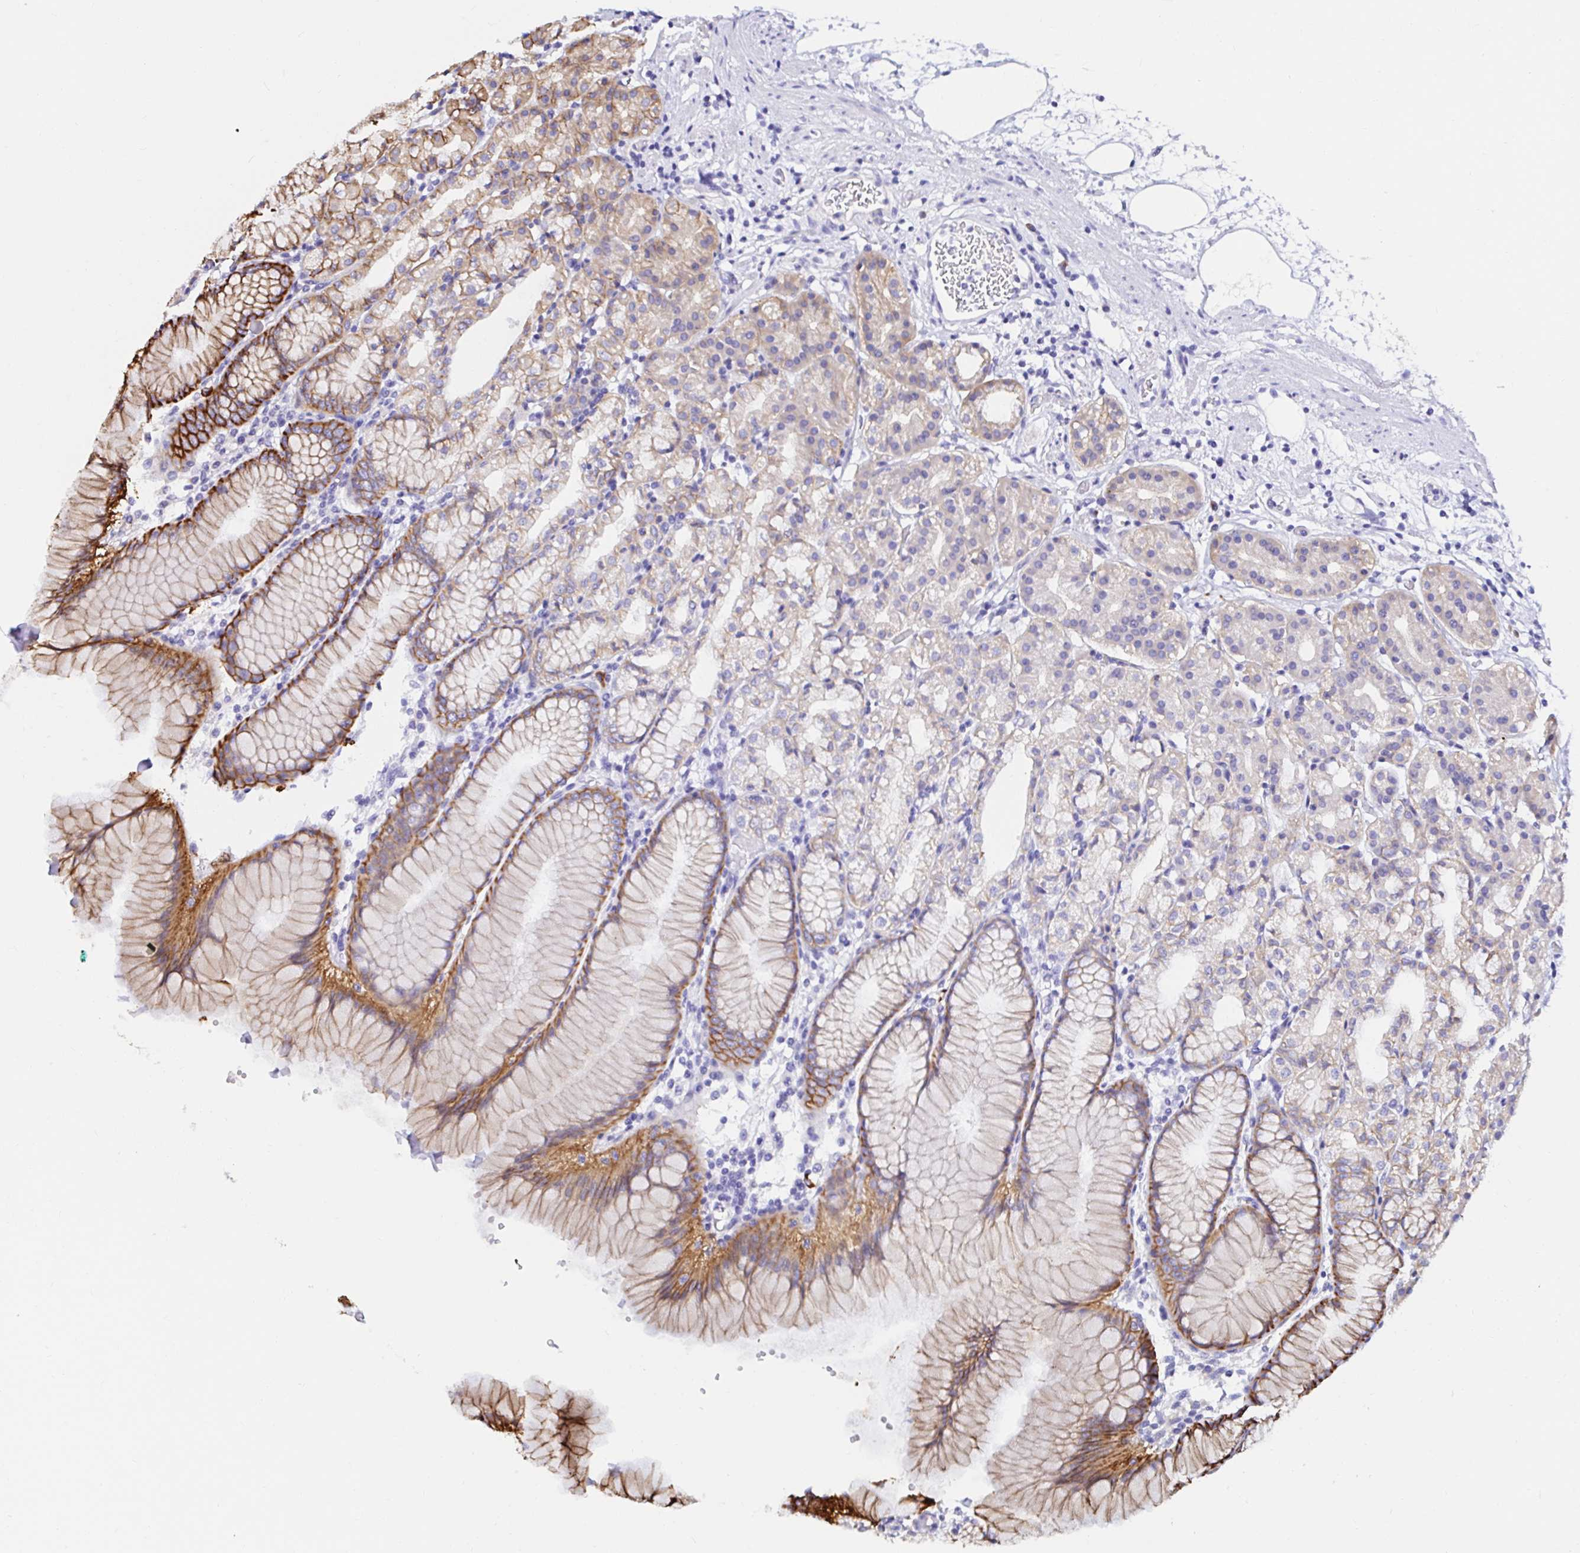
{"staining": {"intensity": "moderate", "quantity": "25%-75%", "location": "cytoplasmic/membranous"}, "tissue": "stomach", "cell_type": "Glandular cells", "image_type": "normal", "snomed": [{"axis": "morphology", "description": "Normal tissue, NOS"}, {"axis": "topography", "description": "Stomach"}], "caption": "Human stomach stained with a brown dye exhibits moderate cytoplasmic/membranous positive expression in approximately 25%-75% of glandular cells.", "gene": "VSIG2", "patient": {"sex": "female", "age": 57}}